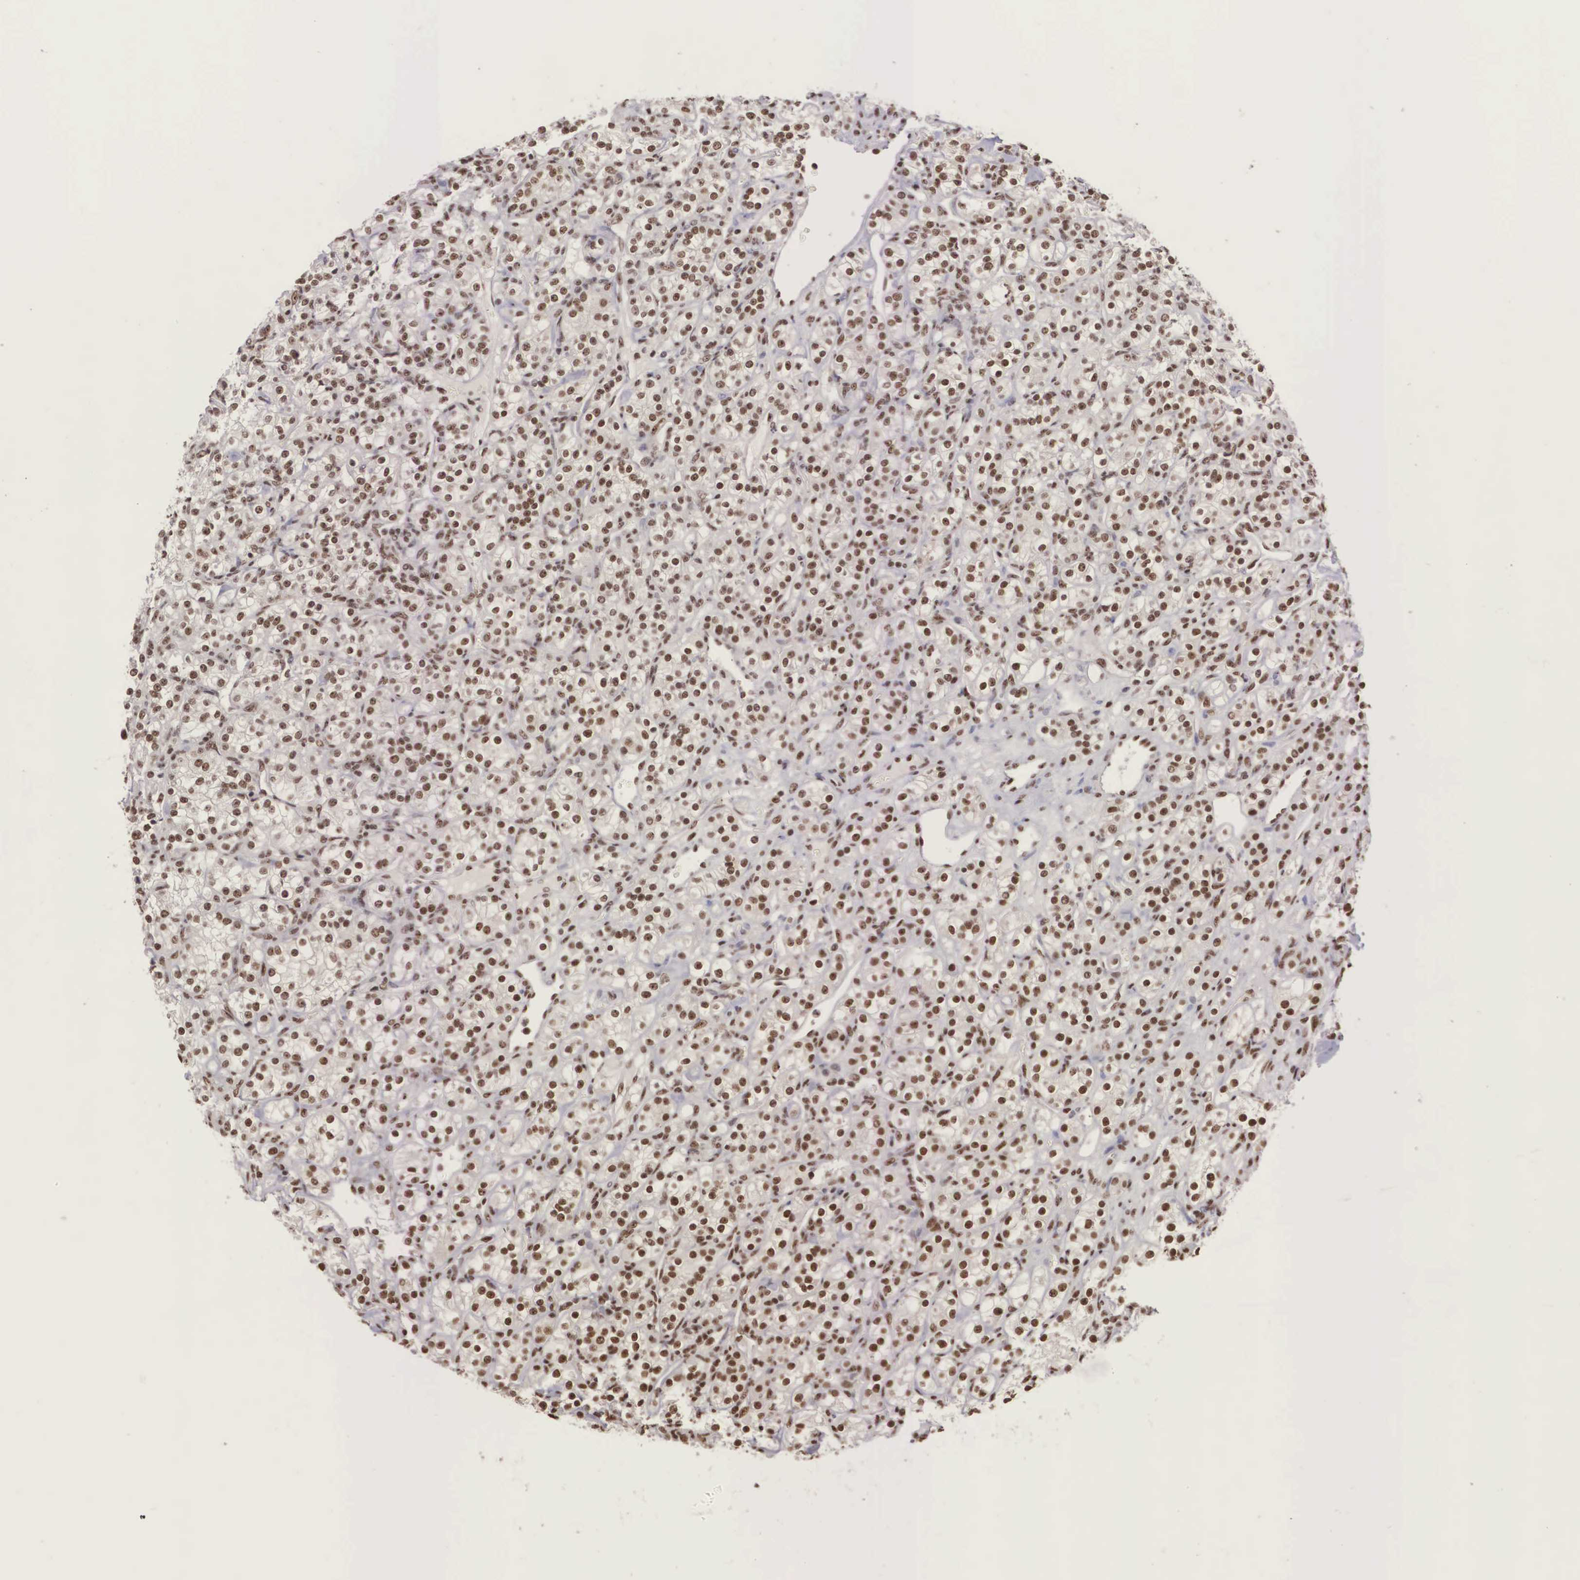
{"staining": {"intensity": "strong", "quantity": ">75%", "location": "nuclear"}, "tissue": "renal cancer", "cell_type": "Tumor cells", "image_type": "cancer", "snomed": [{"axis": "morphology", "description": "Adenocarcinoma, NOS"}, {"axis": "topography", "description": "Kidney"}], "caption": "Renal cancer (adenocarcinoma) was stained to show a protein in brown. There is high levels of strong nuclear positivity in about >75% of tumor cells. (Stains: DAB in brown, nuclei in blue, Microscopy: brightfield microscopy at high magnification).", "gene": "POLR2F", "patient": {"sex": "male", "age": 77}}